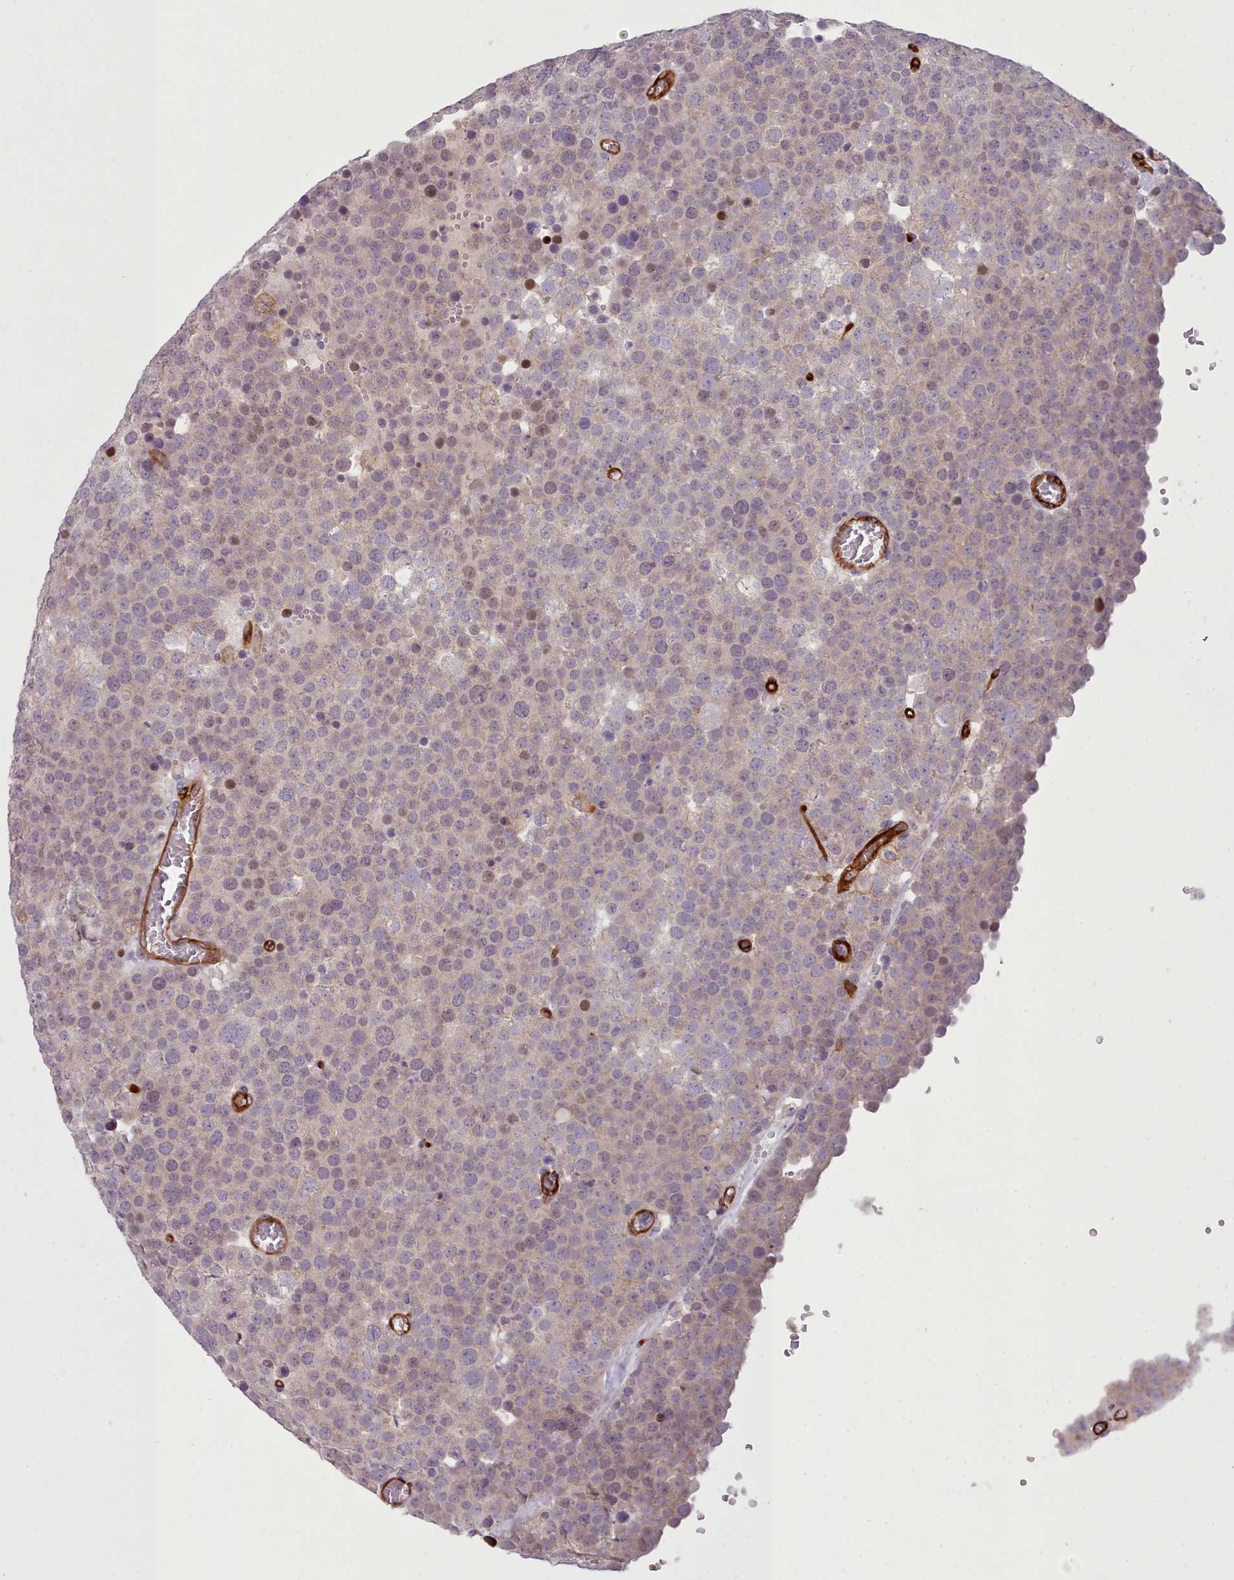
{"staining": {"intensity": "weak", "quantity": "<25%", "location": "nuclear"}, "tissue": "testis cancer", "cell_type": "Tumor cells", "image_type": "cancer", "snomed": [{"axis": "morphology", "description": "Normal tissue, NOS"}, {"axis": "morphology", "description": "Seminoma, NOS"}, {"axis": "topography", "description": "Testis"}], "caption": "This is an immunohistochemistry (IHC) image of testis cancer (seminoma). There is no staining in tumor cells.", "gene": "CD300LF", "patient": {"sex": "male", "age": 71}}